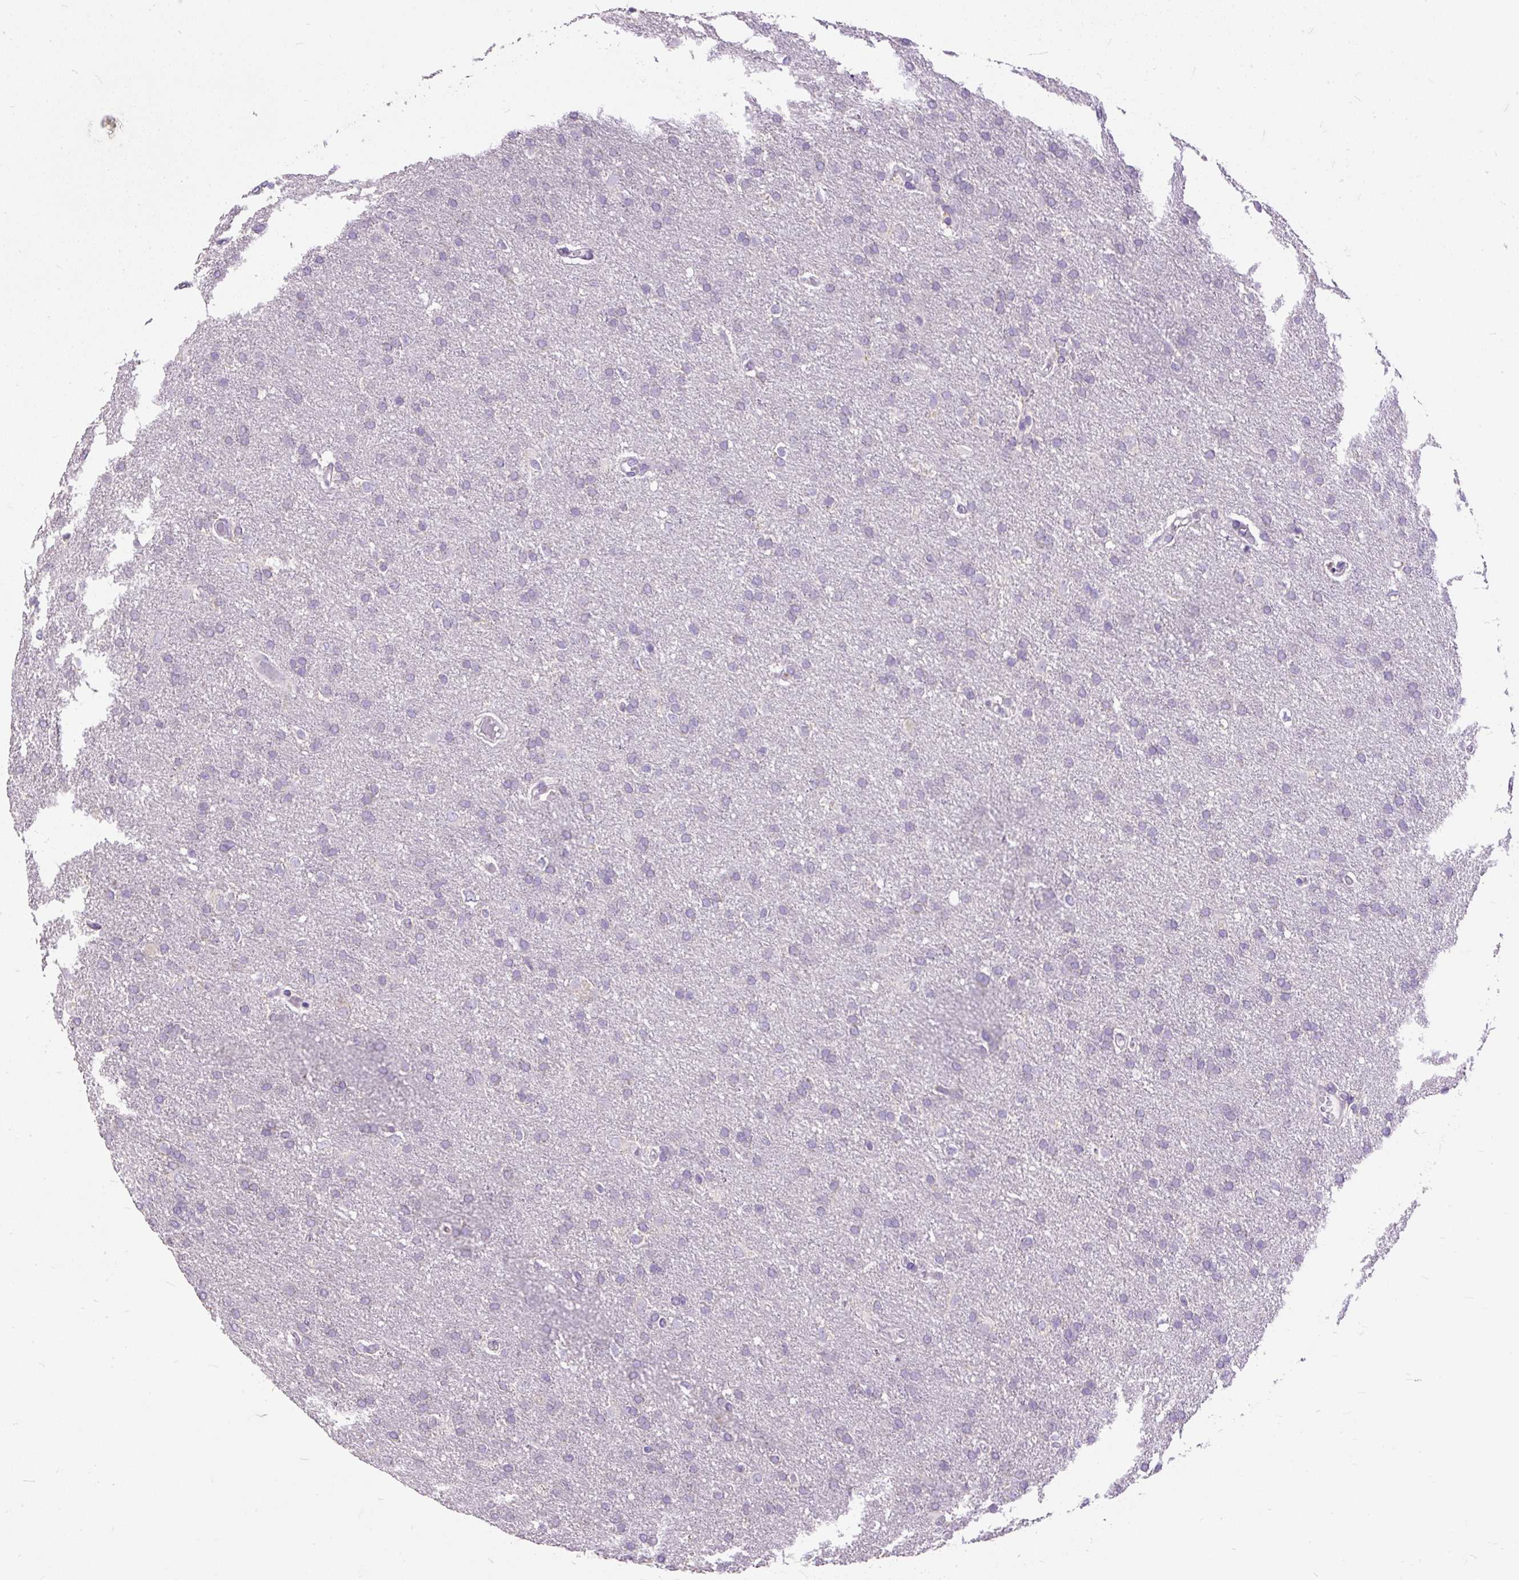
{"staining": {"intensity": "negative", "quantity": "none", "location": "none"}, "tissue": "glioma", "cell_type": "Tumor cells", "image_type": "cancer", "snomed": [{"axis": "morphology", "description": "Glioma, malignant, High grade"}, {"axis": "topography", "description": "Brain"}], "caption": "DAB (3,3'-diaminobenzidine) immunohistochemical staining of high-grade glioma (malignant) demonstrates no significant staining in tumor cells.", "gene": "GBX1", "patient": {"sex": "male", "age": 72}}